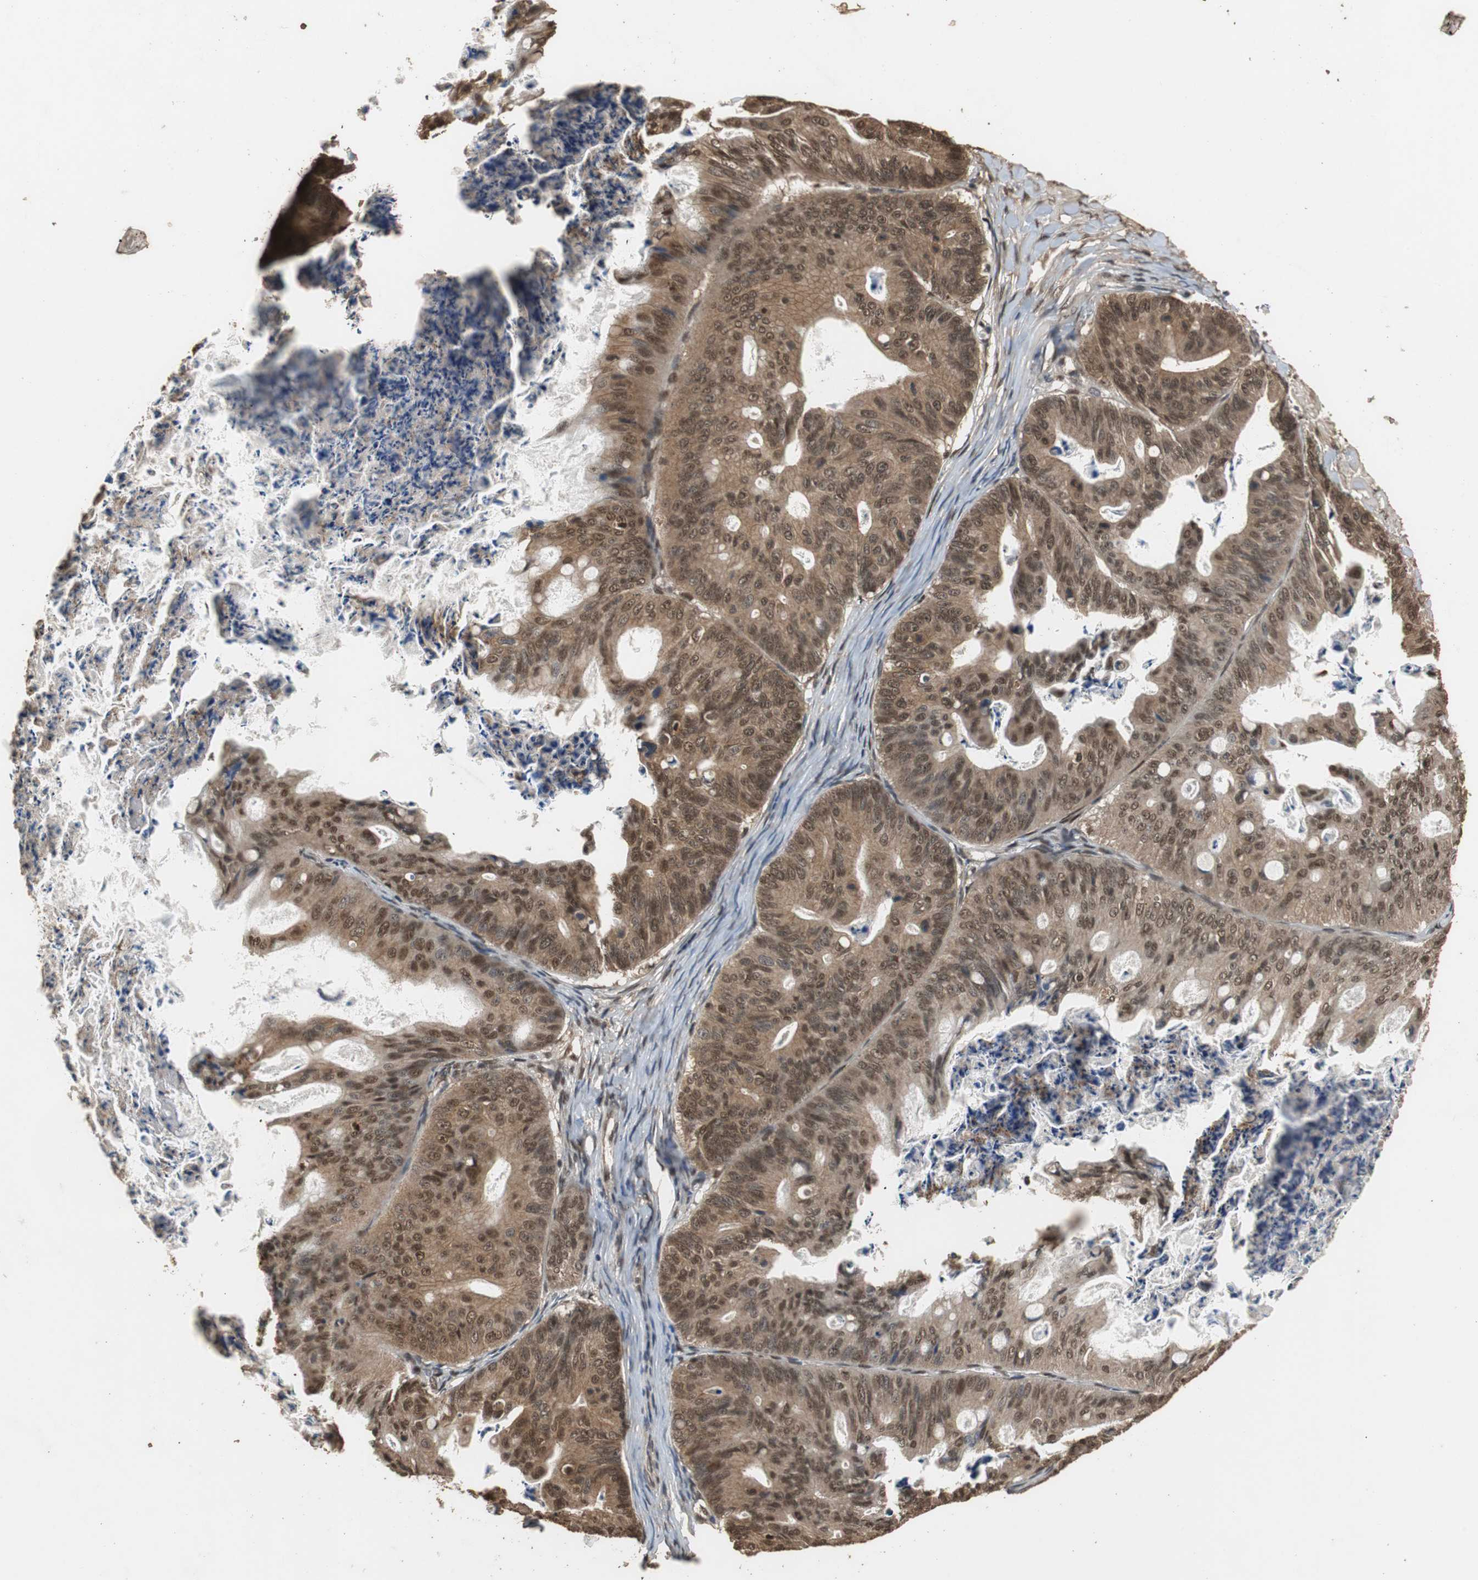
{"staining": {"intensity": "moderate", "quantity": ">75%", "location": "cytoplasmic/membranous,nuclear"}, "tissue": "ovarian cancer", "cell_type": "Tumor cells", "image_type": "cancer", "snomed": [{"axis": "morphology", "description": "Cystadenocarcinoma, mucinous, NOS"}, {"axis": "topography", "description": "Ovary"}], "caption": "This histopathology image displays immunohistochemistry staining of human mucinous cystadenocarcinoma (ovarian), with medium moderate cytoplasmic/membranous and nuclear expression in approximately >75% of tumor cells.", "gene": "ZNF18", "patient": {"sex": "female", "age": 36}}